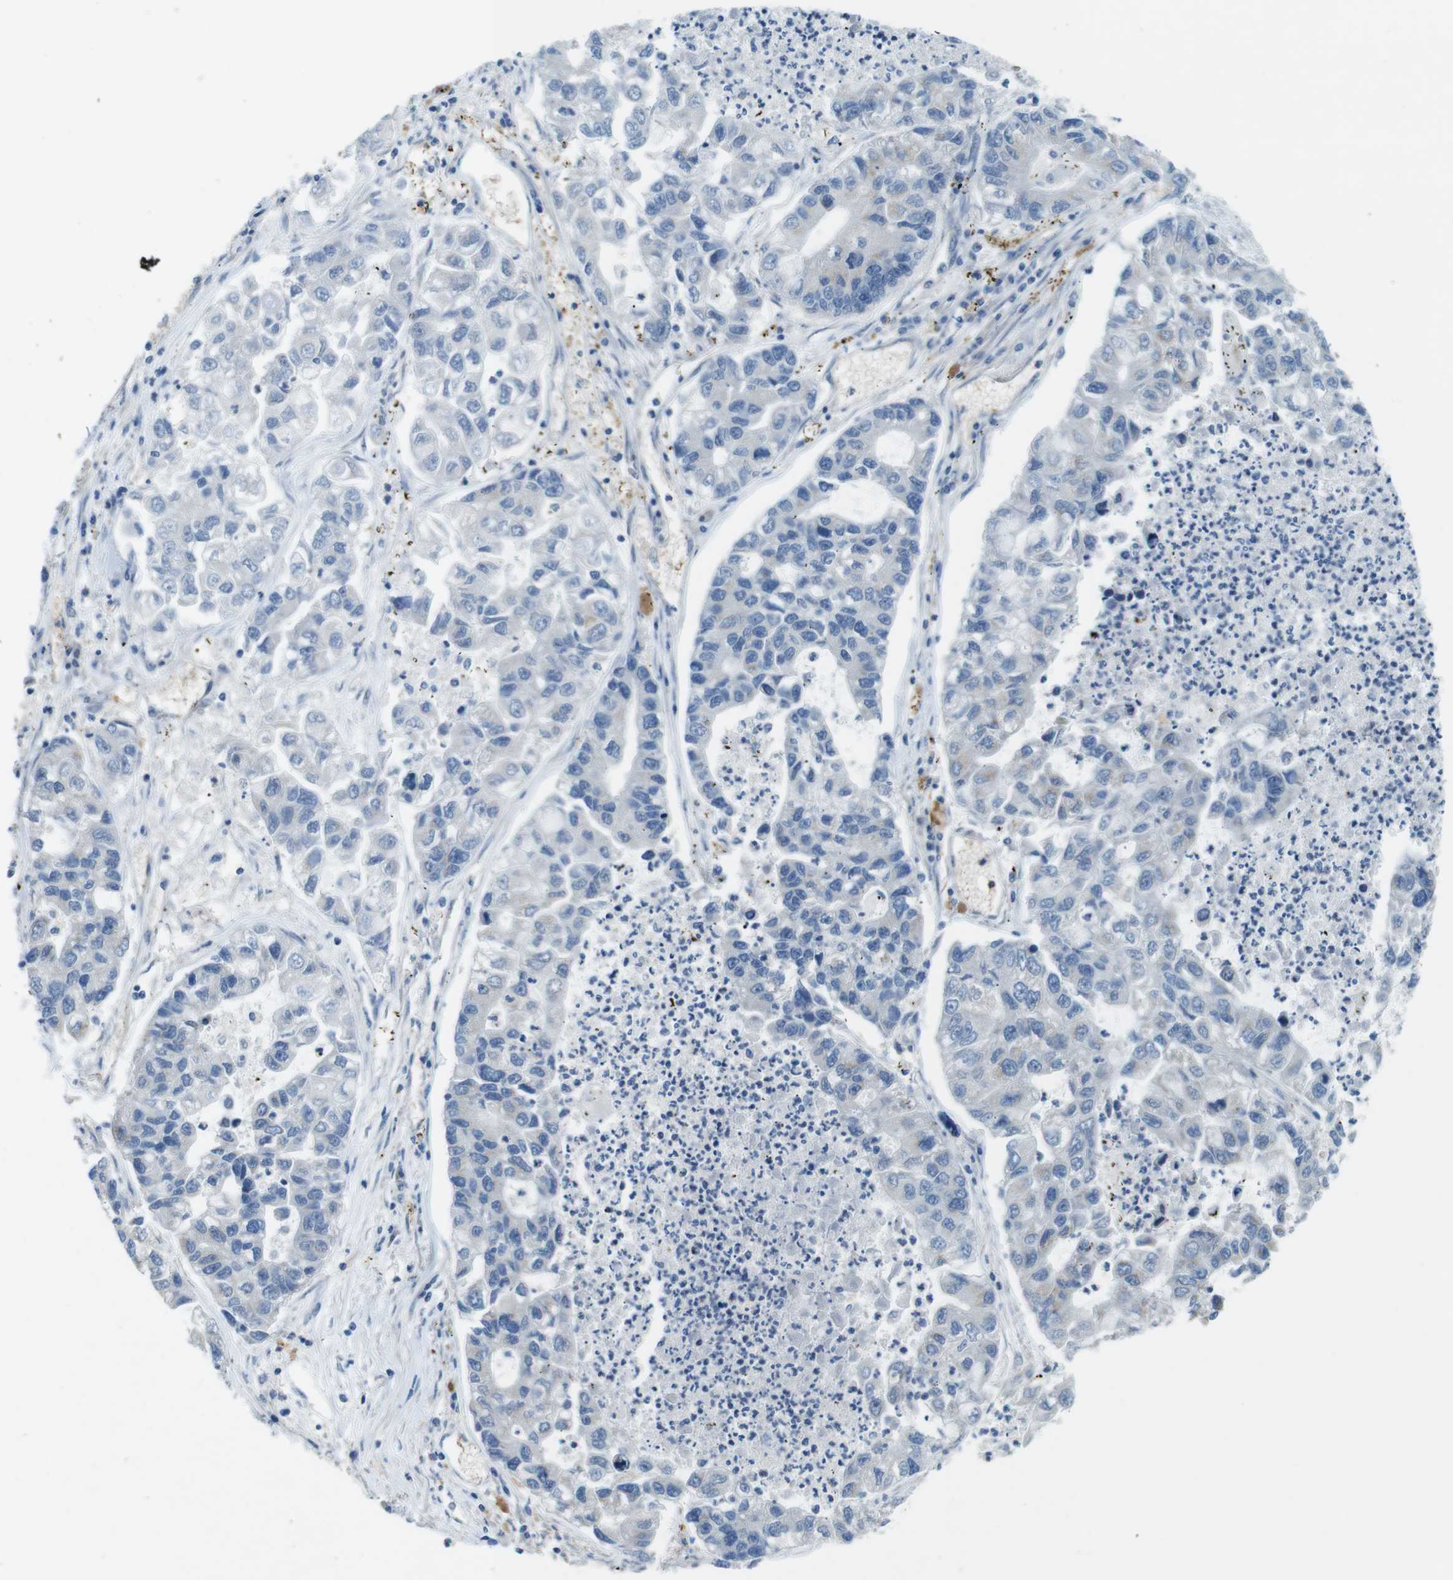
{"staining": {"intensity": "negative", "quantity": "none", "location": "none"}, "tissue": "lung cancer", "cell_type": "Tumor cells", "image_type": "cancer", "snomed": [{"axis": "morphology", "description": "Adenocarcinoma, NOS"}, {"axis": "topography", "description": "Lung"}], "caption": "Micrograph shows no significant protein expression in tumor cells of lung cancer. (DAB immunohistochemistry (IHC), high magnification).", "gene": "TYW1", "patient": {"sex": "female", "age": 51}}